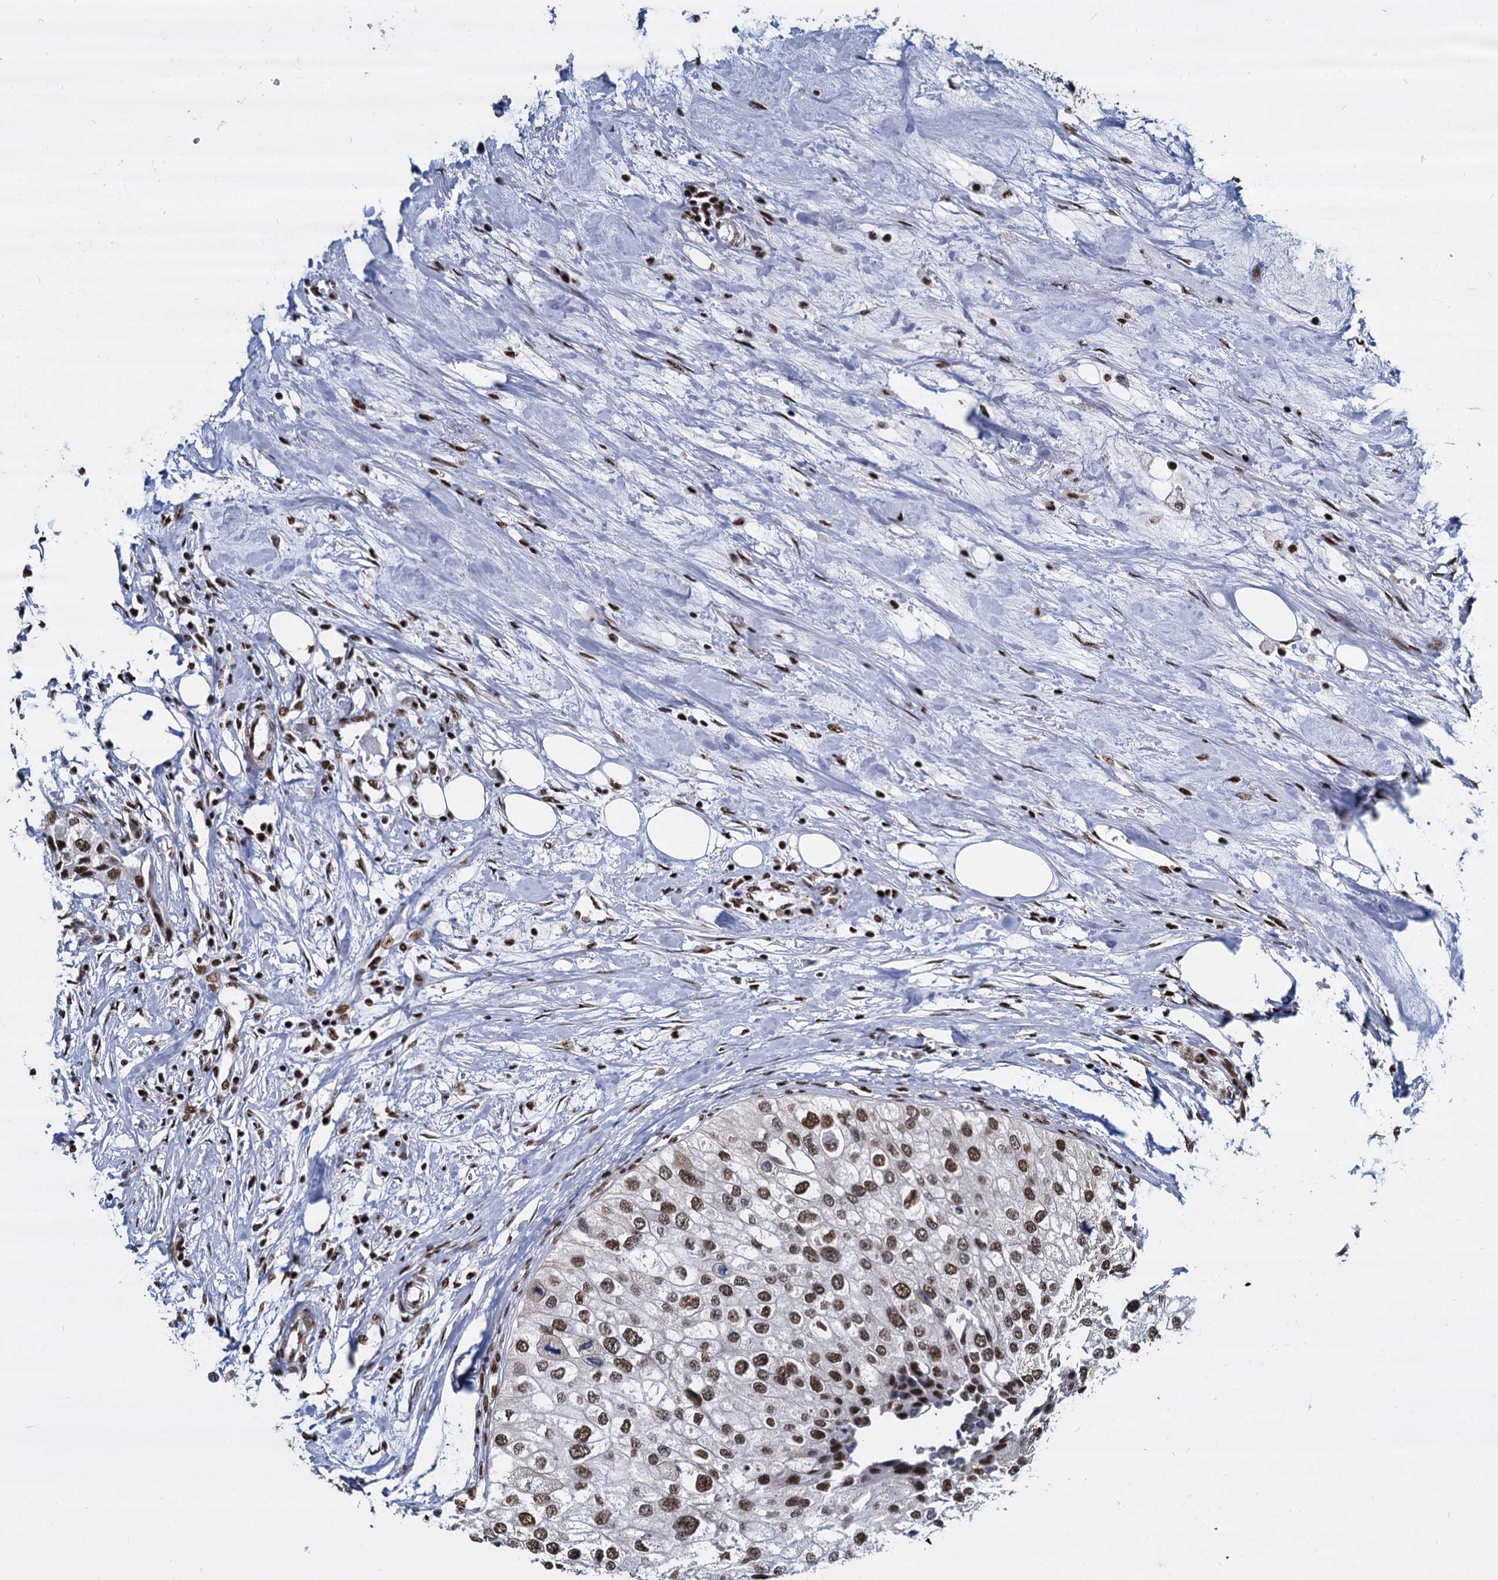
{"staining": {"intensity": "moderate", "quantity": ">75%", "location": "nuclear"}, "tissue": "urothelial cancer", "cell_type": "Tumor cells", "image_type": "cancer", "snomed": [{"axis": "morphology", "description": "Urothelial carcinoma, High grade"}, {"axis": "topography", "description": "Urinary bladder"}], "caption": "The photomicrograph exhibits a brown stain indicating the presence of a protein in the nuclear of tumor cells in high-grade urothelial carcinoma.", "gene": "DCPS", "patient": {"sex": "male", "age": 64}}